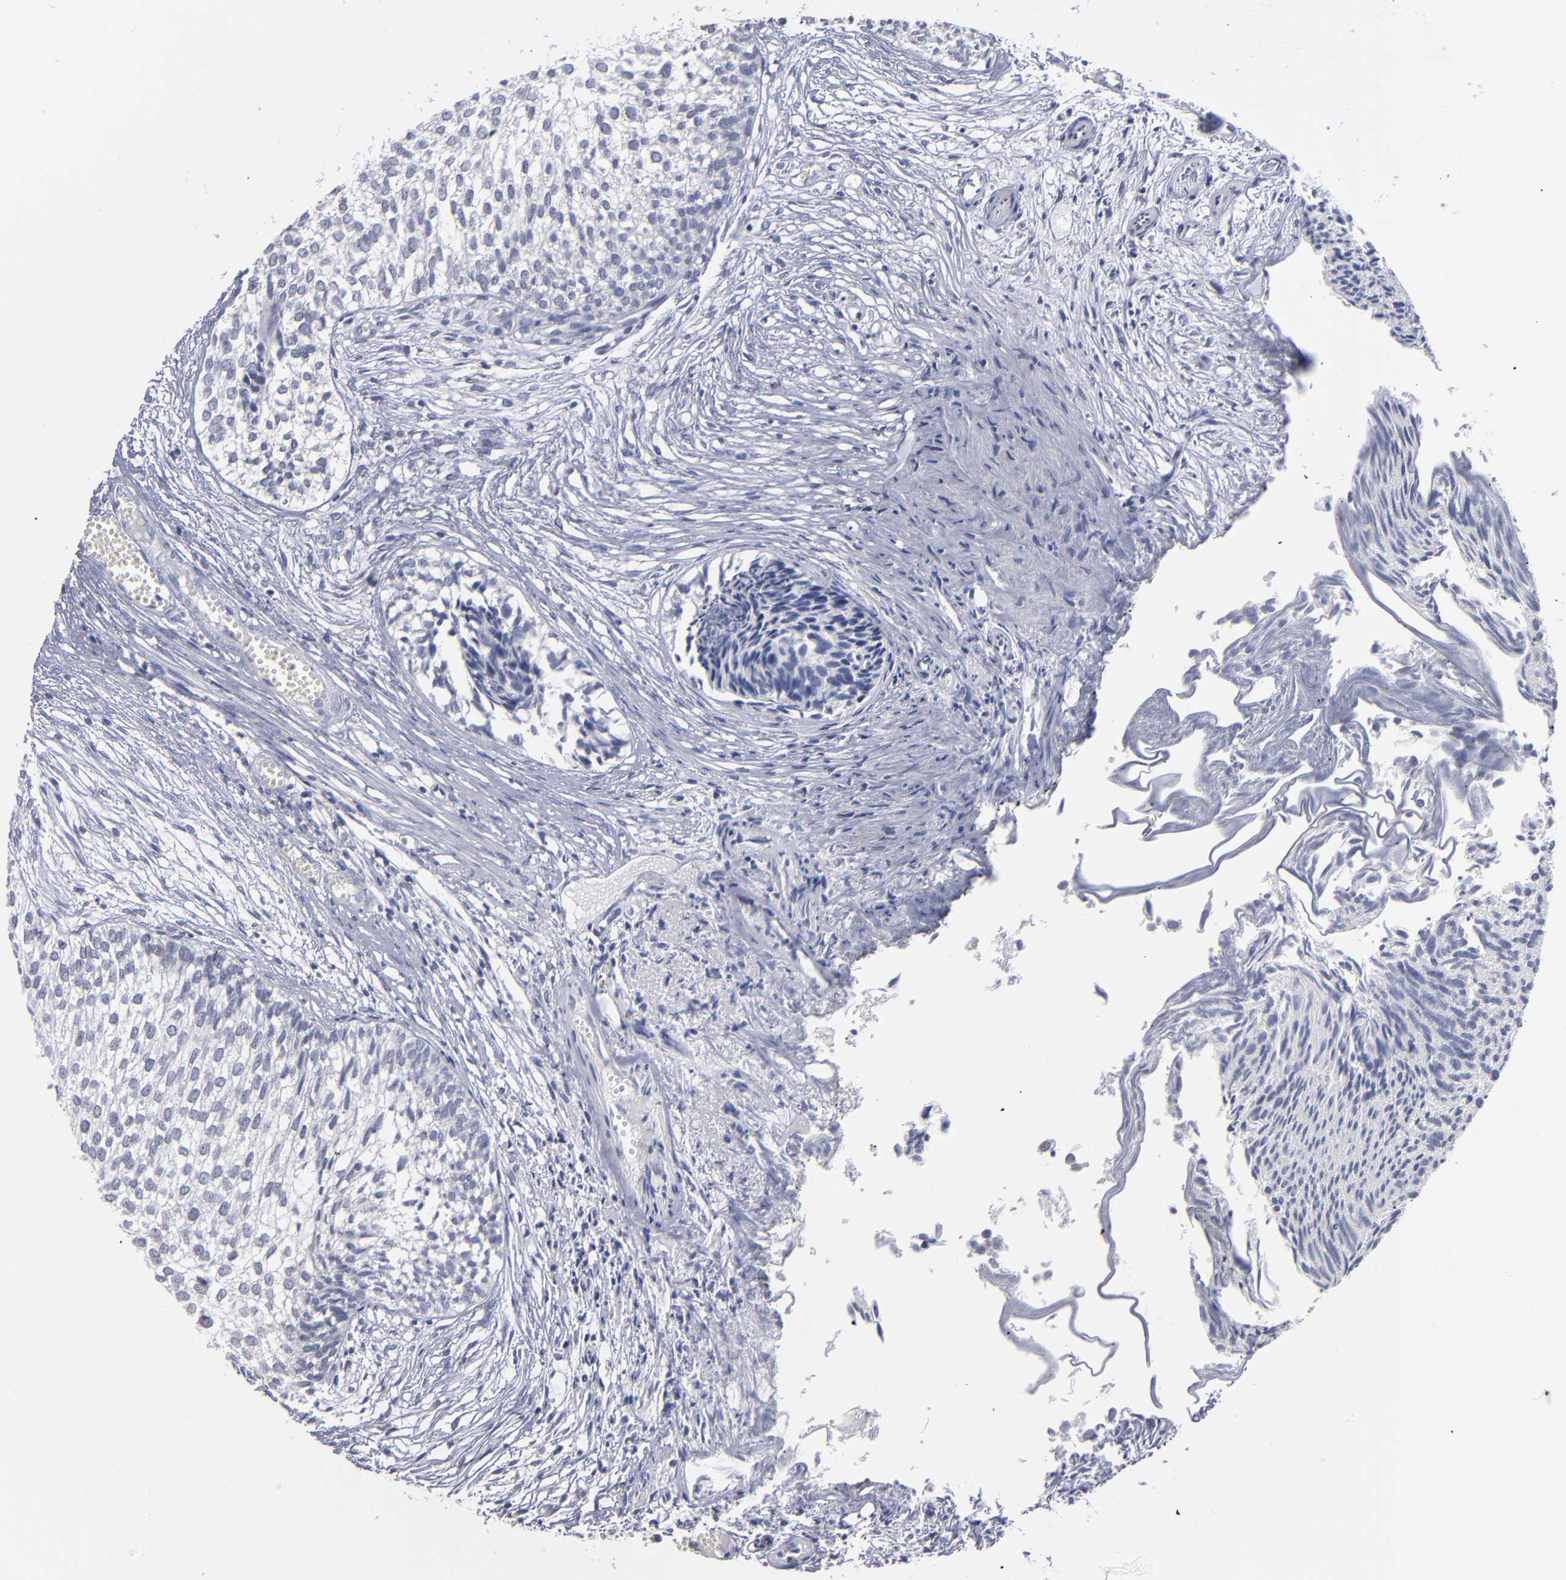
{"staining": {"intensity": "negative", "quantity": "none", "location": "none"}, "tissue": "urothelial cancer", "cell_type": "Tumor cells", "image_type": "cancer", "snomed": [{"axis": "morphology", "description": "Urothelial carcinoma, Low grade"}, {"axis": "topography", "description": "Urinary bladder"}], "caption": "Immunohistochemical staining of urothelial carcinoma (low-grade) reveals no significant positivity in tumor cells.", "gene": "RPH3A", "patient": {"sex": "male", "age": 84}}